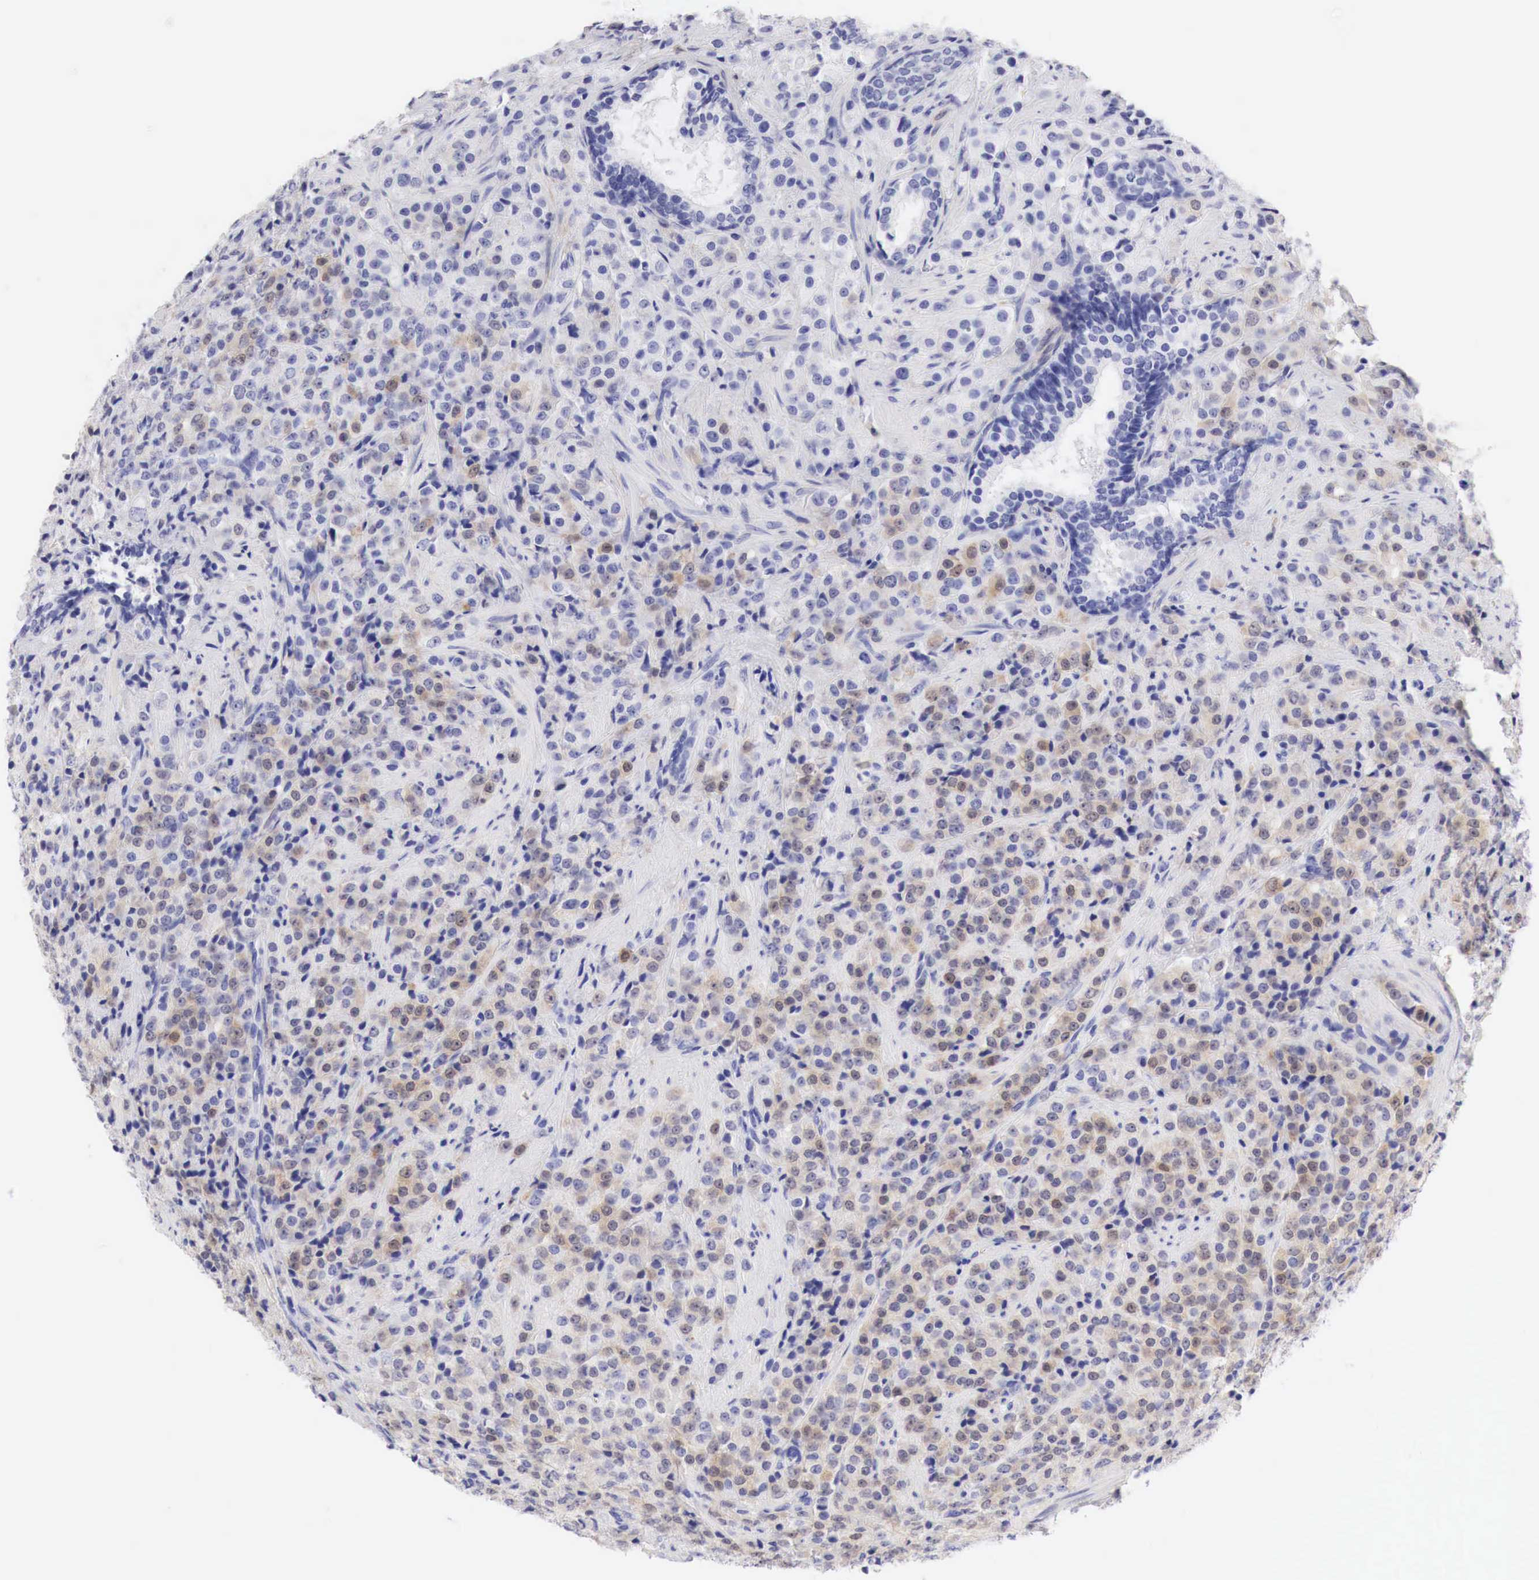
{"staining": {"intensity": "weak", "quantity": "25%-75%", "location": "cytoplasmic/membranous"}, "tissue": "prostate cancer", "cell_type": "Tumor cells", "image_type": "cancer", "snomed": [{"axis": "morphology", "description": "Adenocarcinoma, Medium grade"}, {"axis": "topography", "description": "Prostate"}], "caption": "IHC of human prostate cancer demonstrates low levels of weak cytoplasmic/membranous staining in about 25%-75% of tumor cells.", "gene": "CDKN2A", "patient": {"sex": "male", "age": 70}}